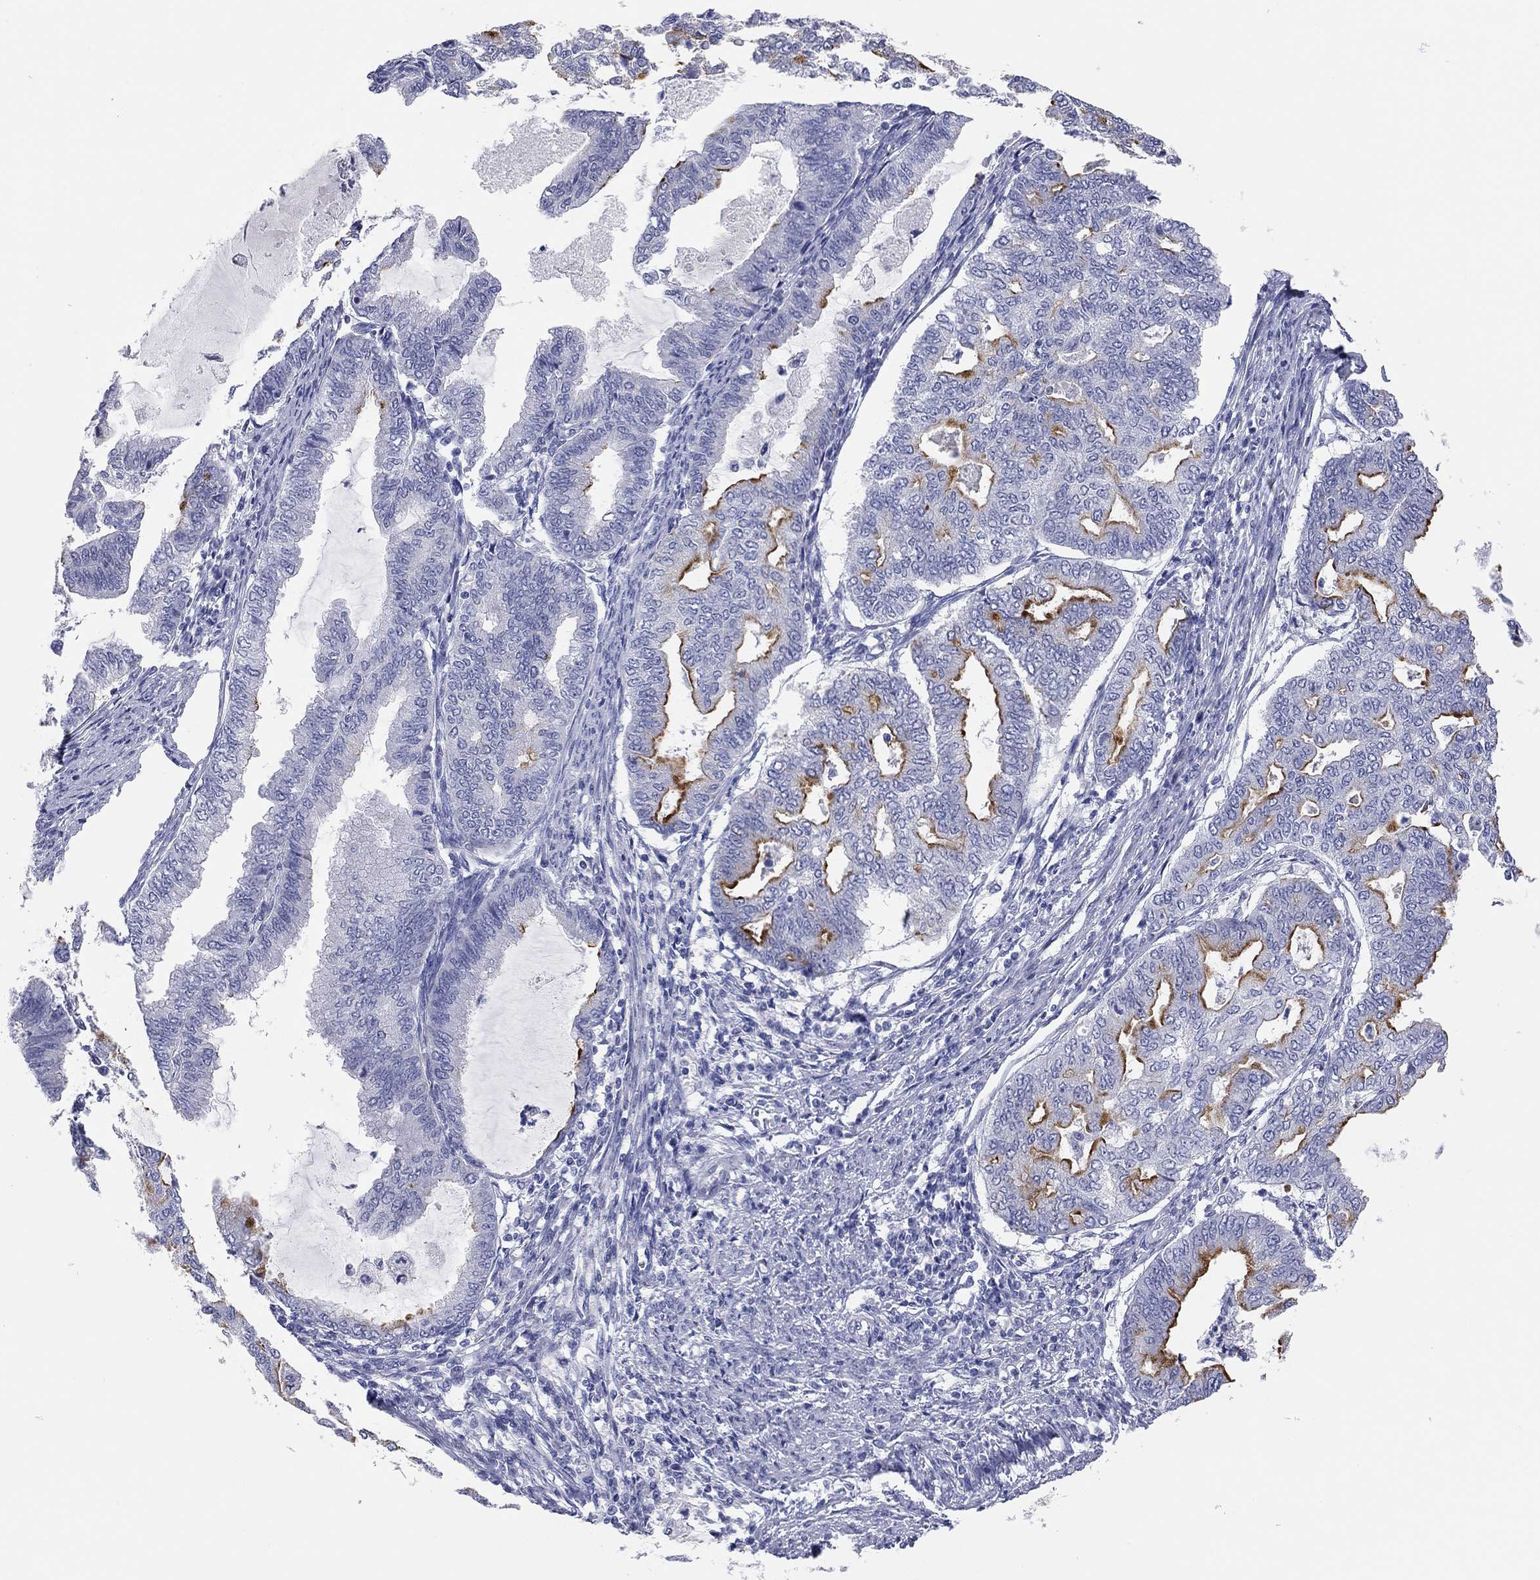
{"staining": {"intensity": "strong", "quantity": "<25%", "location": "cytoplasmic/membranous"}, "tissue": "endometrial cancer", "cell_type": "Tumor cells", "image_type": "cancer", "snomed": [{"axis": "morphology", "description": "Adenocarcinoma, NOS"}, {"axis": "topography", "description": "Endometrium"}], "caption": "A photomicrograph of human adenocarcinoma (endometrial) stained for a protein shows strong cytoplasmic/membranous brown staining in tumor cells.", "gene": "TMEM221", "patient": {"sex": "female", "age": 79}}